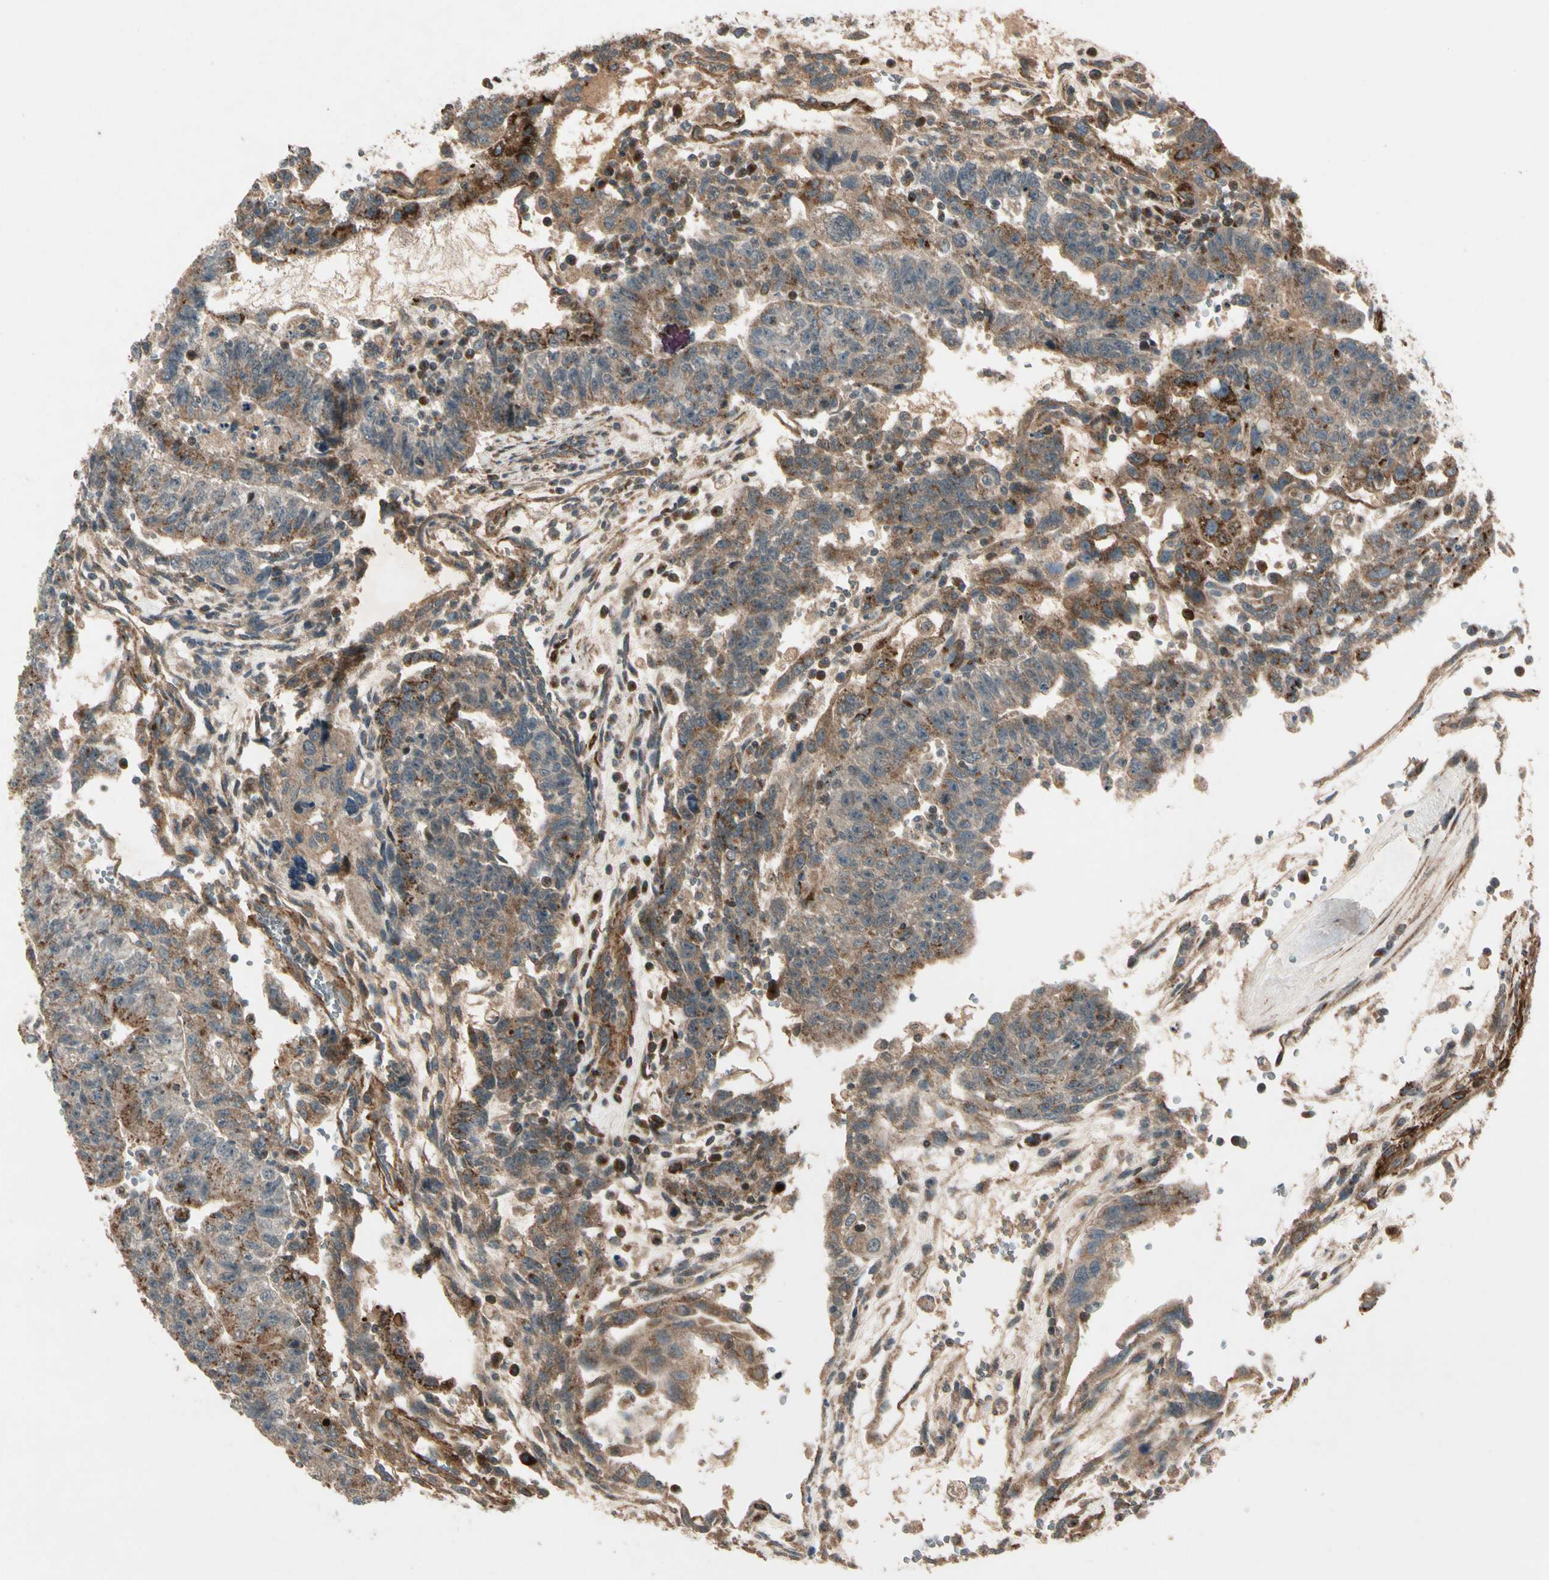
{"staining": {"intensity": "moderate", "quantity": "25%-75%", "location": "cytoplasmic/membranous"}, "tissue": "testis cancer", "cell_type": "Tumor cells", "image_type": "cancer", "snomed": [{"axis": "morphology", "description": "Seminoma, NOS"}, {"axis": "morphology", "description": "Carcinoma, Embryonal, NOS"}, {"axis": "topography", "description": "Testis"}], "caption": "IHC micrograph of neoplastic tissue: human testis cancer (seminoma) stained using immunohistochemistry exhibits medium levels of moderate protein expression localized specifically in the cytoplasmic/membranous of tumor cells, appearing as a cytoplasmic/membranous brown color.", "gene": "GCK", "patient": {"sex": "male", "age": 52}}